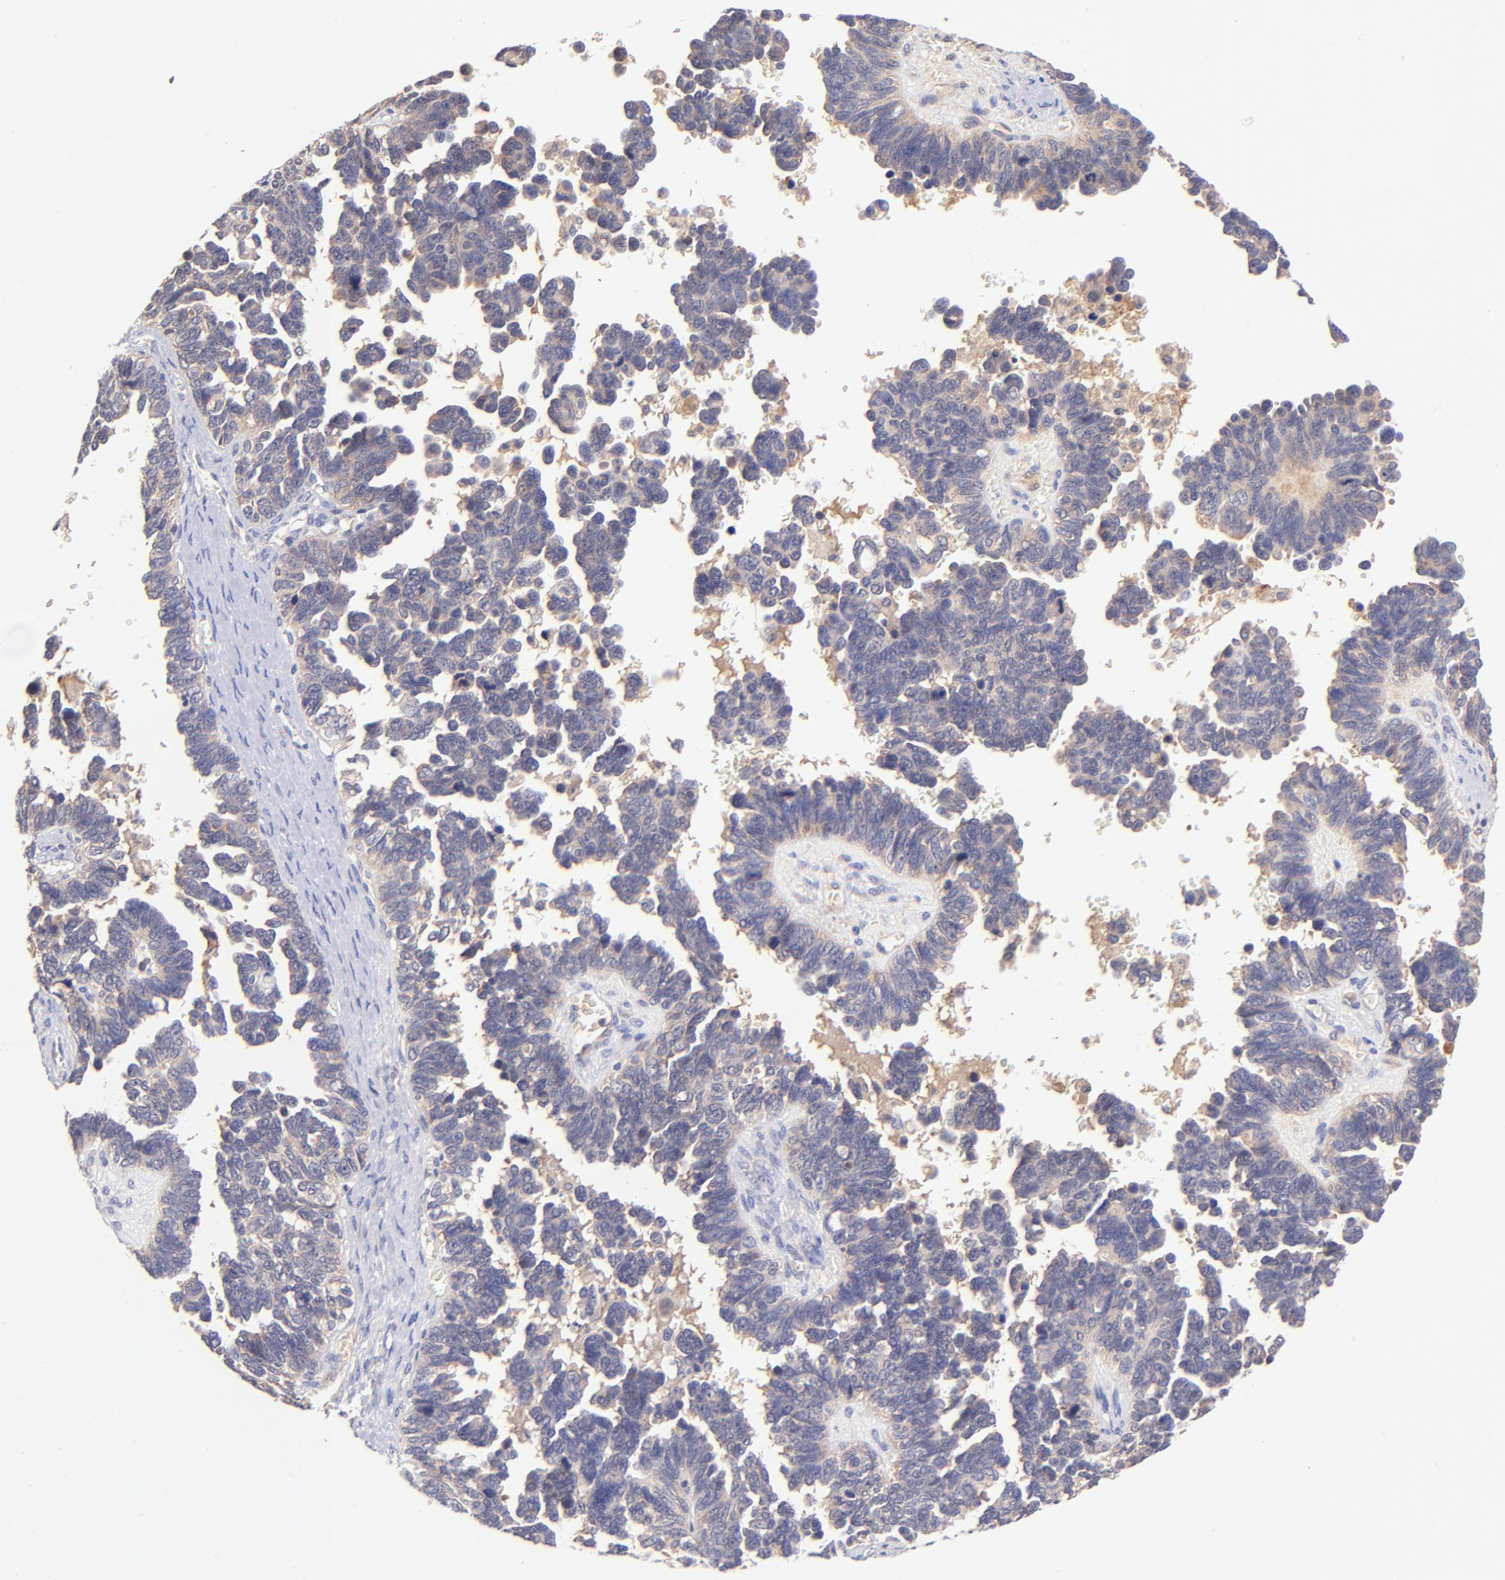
{"staining": {"intensity": "weak", "quantity": ">75%", "location": "cytoplasmic/membranous"}, "tissue": "ovarian cancer", "cell_type": "Tumor cells", "image_type": "cancer", "snomed": [{"axis": "morphology", "description": "Cystadenocarcinoma, serous, NOS"}, {"axis": "topography", "description": "Ovary"}], "caption": "Serous cystadenocarcinoma (ovarian) was stained to show a protein in brown. There is low levels of weak cytoplasmic/membranous positivity in approximately >75% of tumor cells.", "gene": "RPL11", "patient": {"sex": "female", "age": 69}}